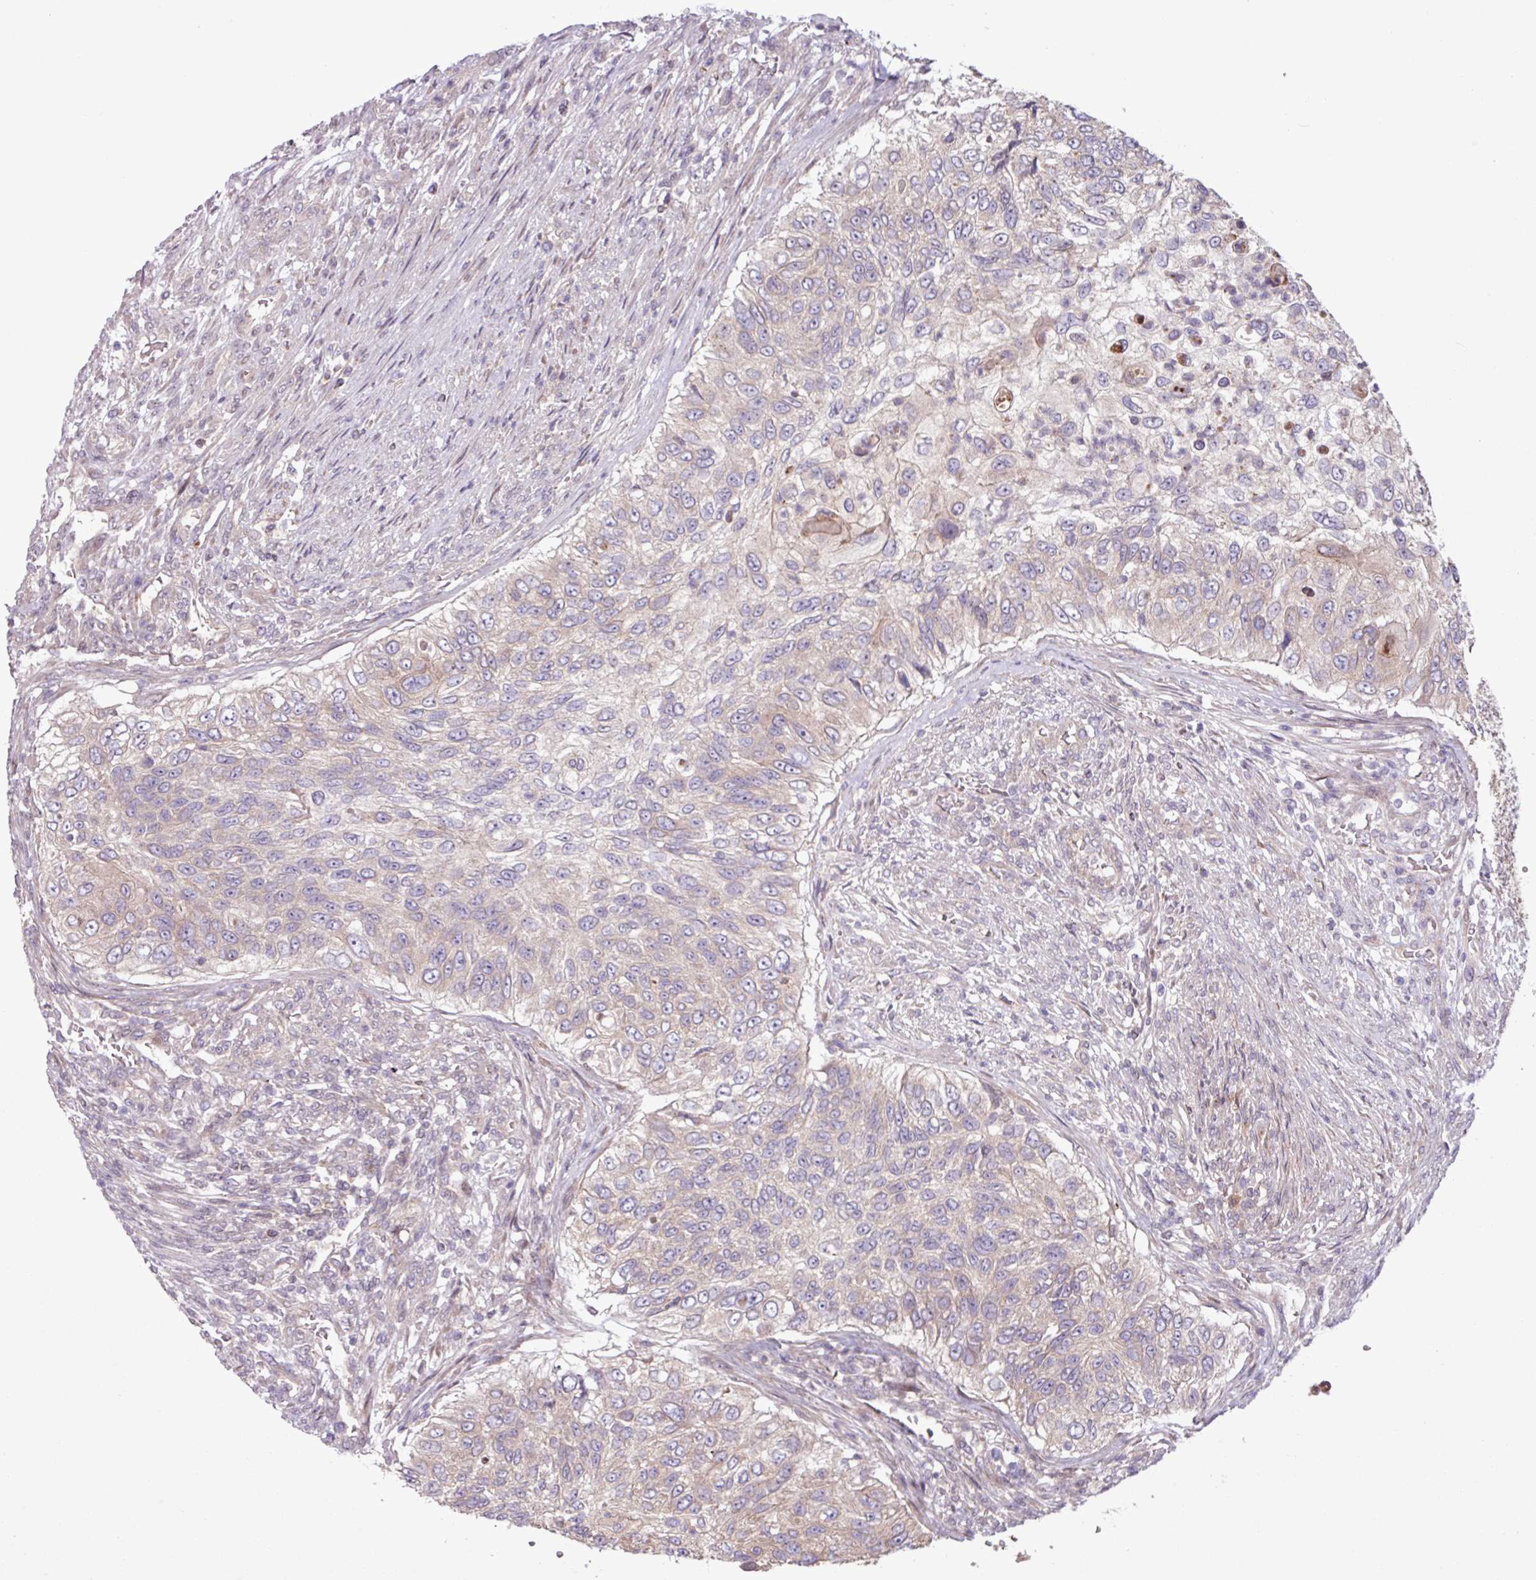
{"staining": {"intensity": "weak", "quantity": "<25%", "location": "cytoplasmic/membranous"}, "tissue": "urothelial cancer", "cell_type": "Tumor cells", "image_type": "cancer", "snomed": [{"axis": "morphology", "description": "Urothelial carcinoma, High grade"}, {"axis": "topography", "description": "Urinary bladder"}], "caption": "An immunohistochemistry (IHC) photomicrograph of urothelial cancer is shown. There is no staining in tumor cells of urothelial cancer.", "gene": "PDPR", "patient": {"sex": "female", "age": 60}}